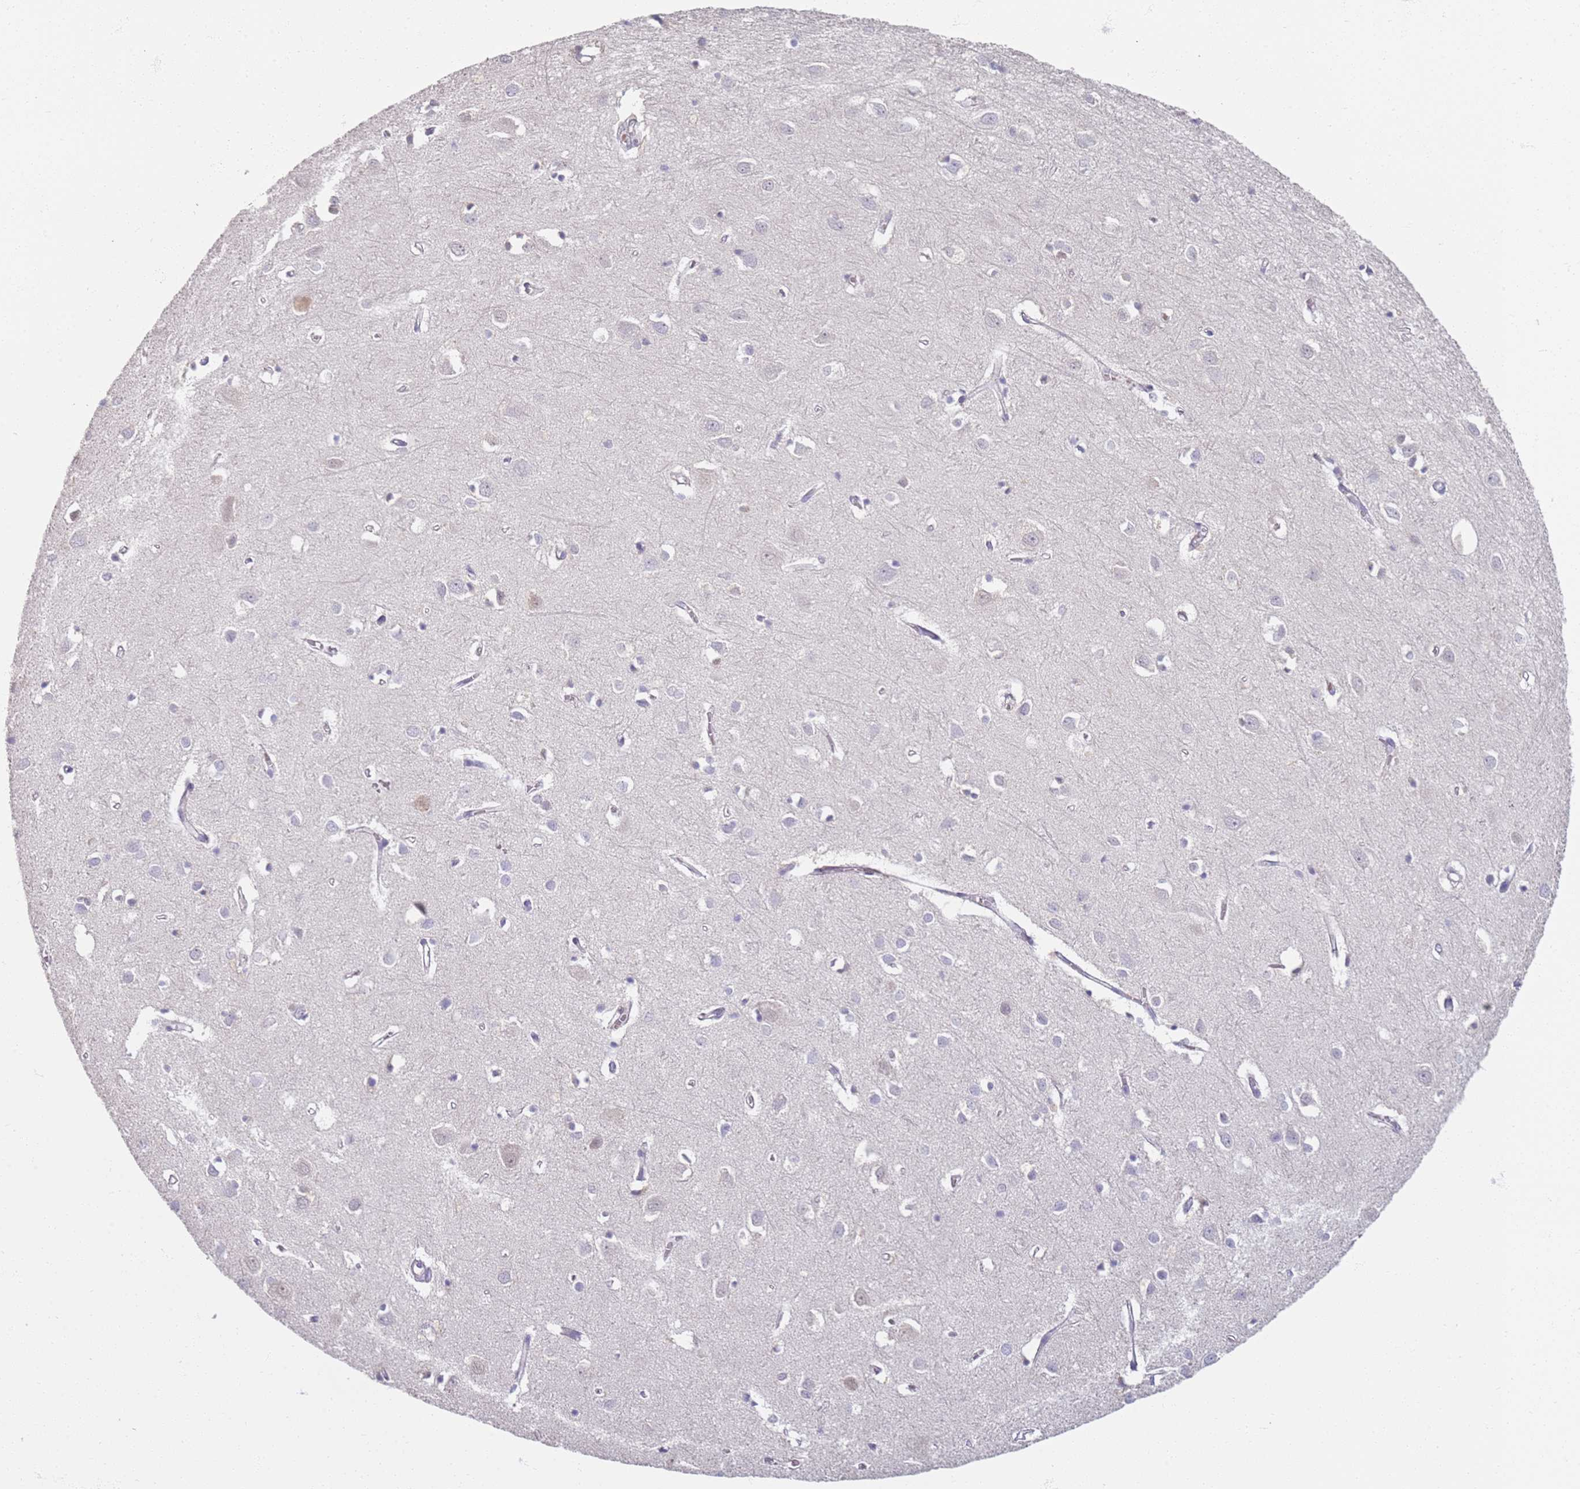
{"staining": {"intensity": "negative", "quantity": "none", "location": "none"}, "tissue": "cerebral cortex", "cell_type": "Endothelial cells", "image_type": "normal", "snomed": [{"axis": "morphology", "description": "Normal tissue, NOS"}, {"axis": "topography", "description": "Cerebral cortex"}], "caption": "Immunohistochemistry of normal human cerebral cortex demonstrates no expression in endothelial cells. (DAB (3,3'-diaminobenzidine) immunohistochemistry (IHC), high magnification).", "gene": "CD40LG", "patient": {"sex": "female", "age": 64}}